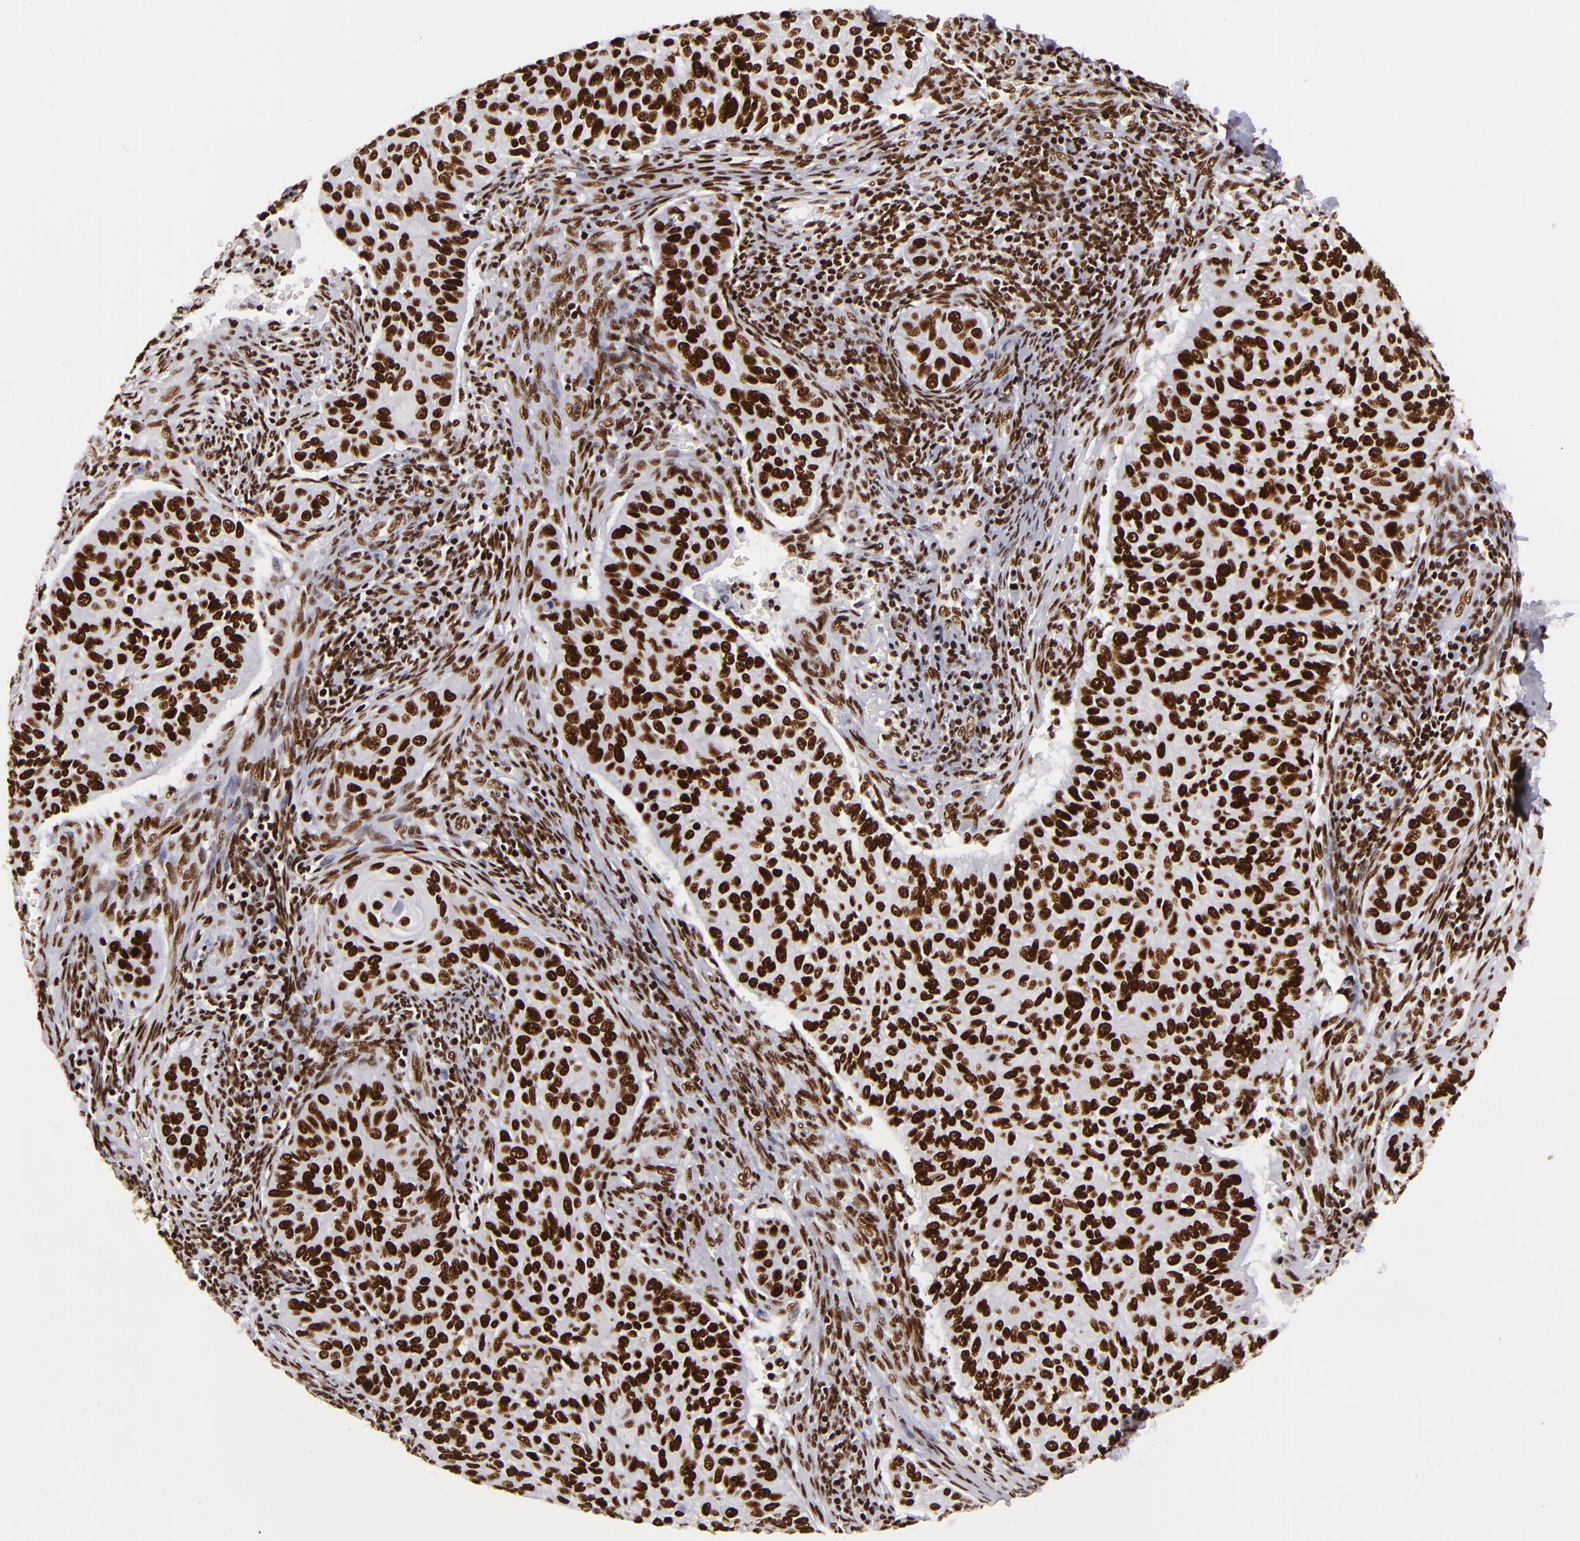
{"staining": {"intensity": "strong", "quantity": ">75%", "location": "nuclear"}, "tissue": "cervical cancer", "cell_type": "Tumor cells", "image_type": "cancer", "snomed": [{"axis": "morphology", "description": "Adenocarcinoma, NOS"}, {"axis": "topography", "description": "Cervix"}], "caption": "A micrograph of human cervical cancer (adenocarcinoma) stained for a protein exhibits strong nuclear brown staining in tumor cells. The staining was performed using DAB (3,3'-diaminobenzidine) to visualize the protein expression in brown, while the nuclei were stained in blue with hematoxylin (Magnification: 20x).", "gene": "SAFB", "patient": {"sex": "female", "age": 29}}